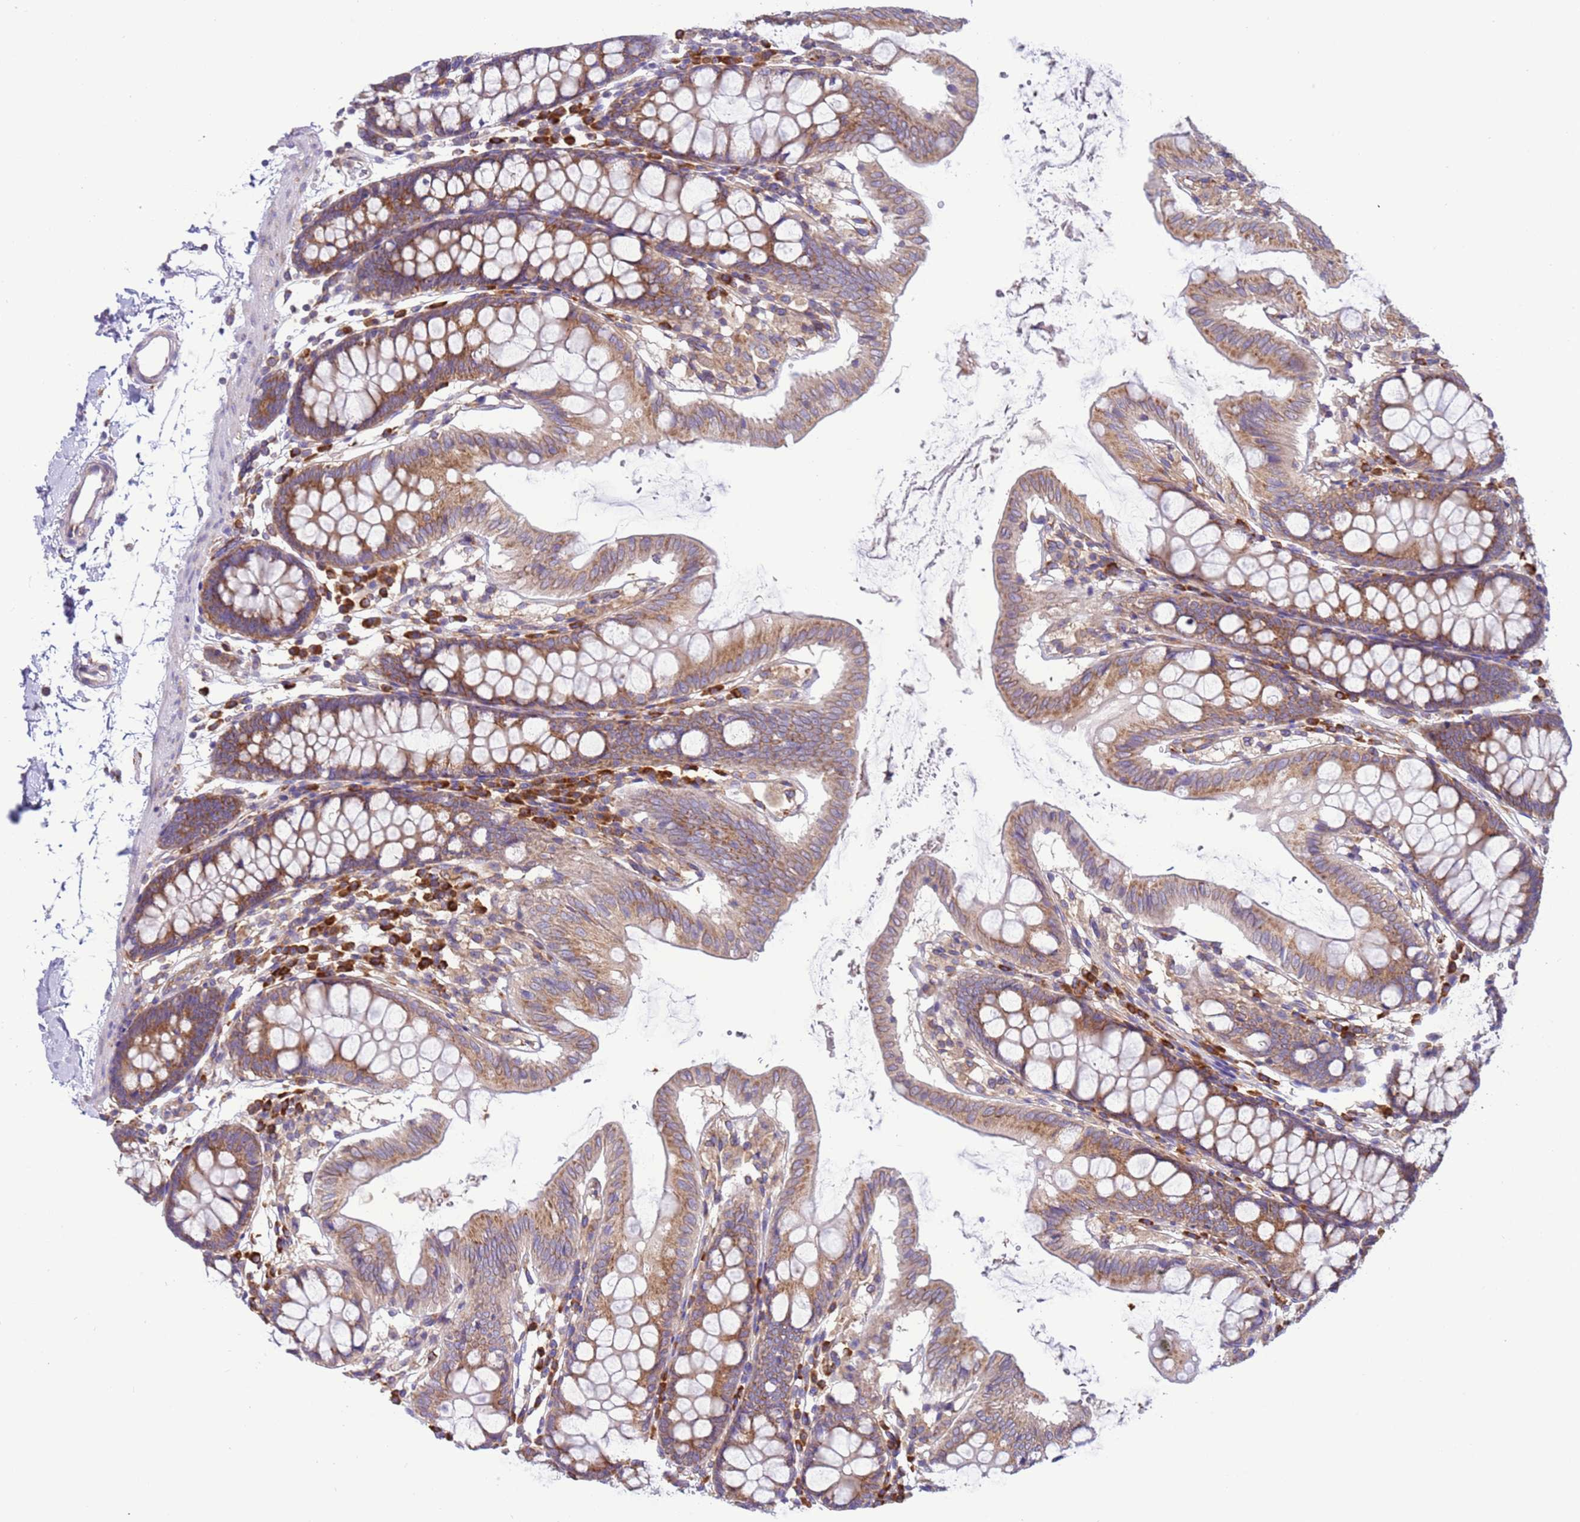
{"staining": {"intensity": "moderate", "quantity": ">75%", "location": "cytoplasmic/membranous"}, "tissue": "colon", "cell_type": "Endothelial cells", "image_type": "normal", "snomed": [{"axis": "morphology", "description": "Normal tissue, NOS"}, {"axis": "topography", "description": "Colon"}], "caption": "High-power microscopy captured an immunohistochemistry (IHC) image of unremarkable colon, revealing moderate cytoplasmic/membranous expression in approximately >75% of endothelial cells.", "gene": "VARS1", "patient": {"sex": "male", "age": 75}}